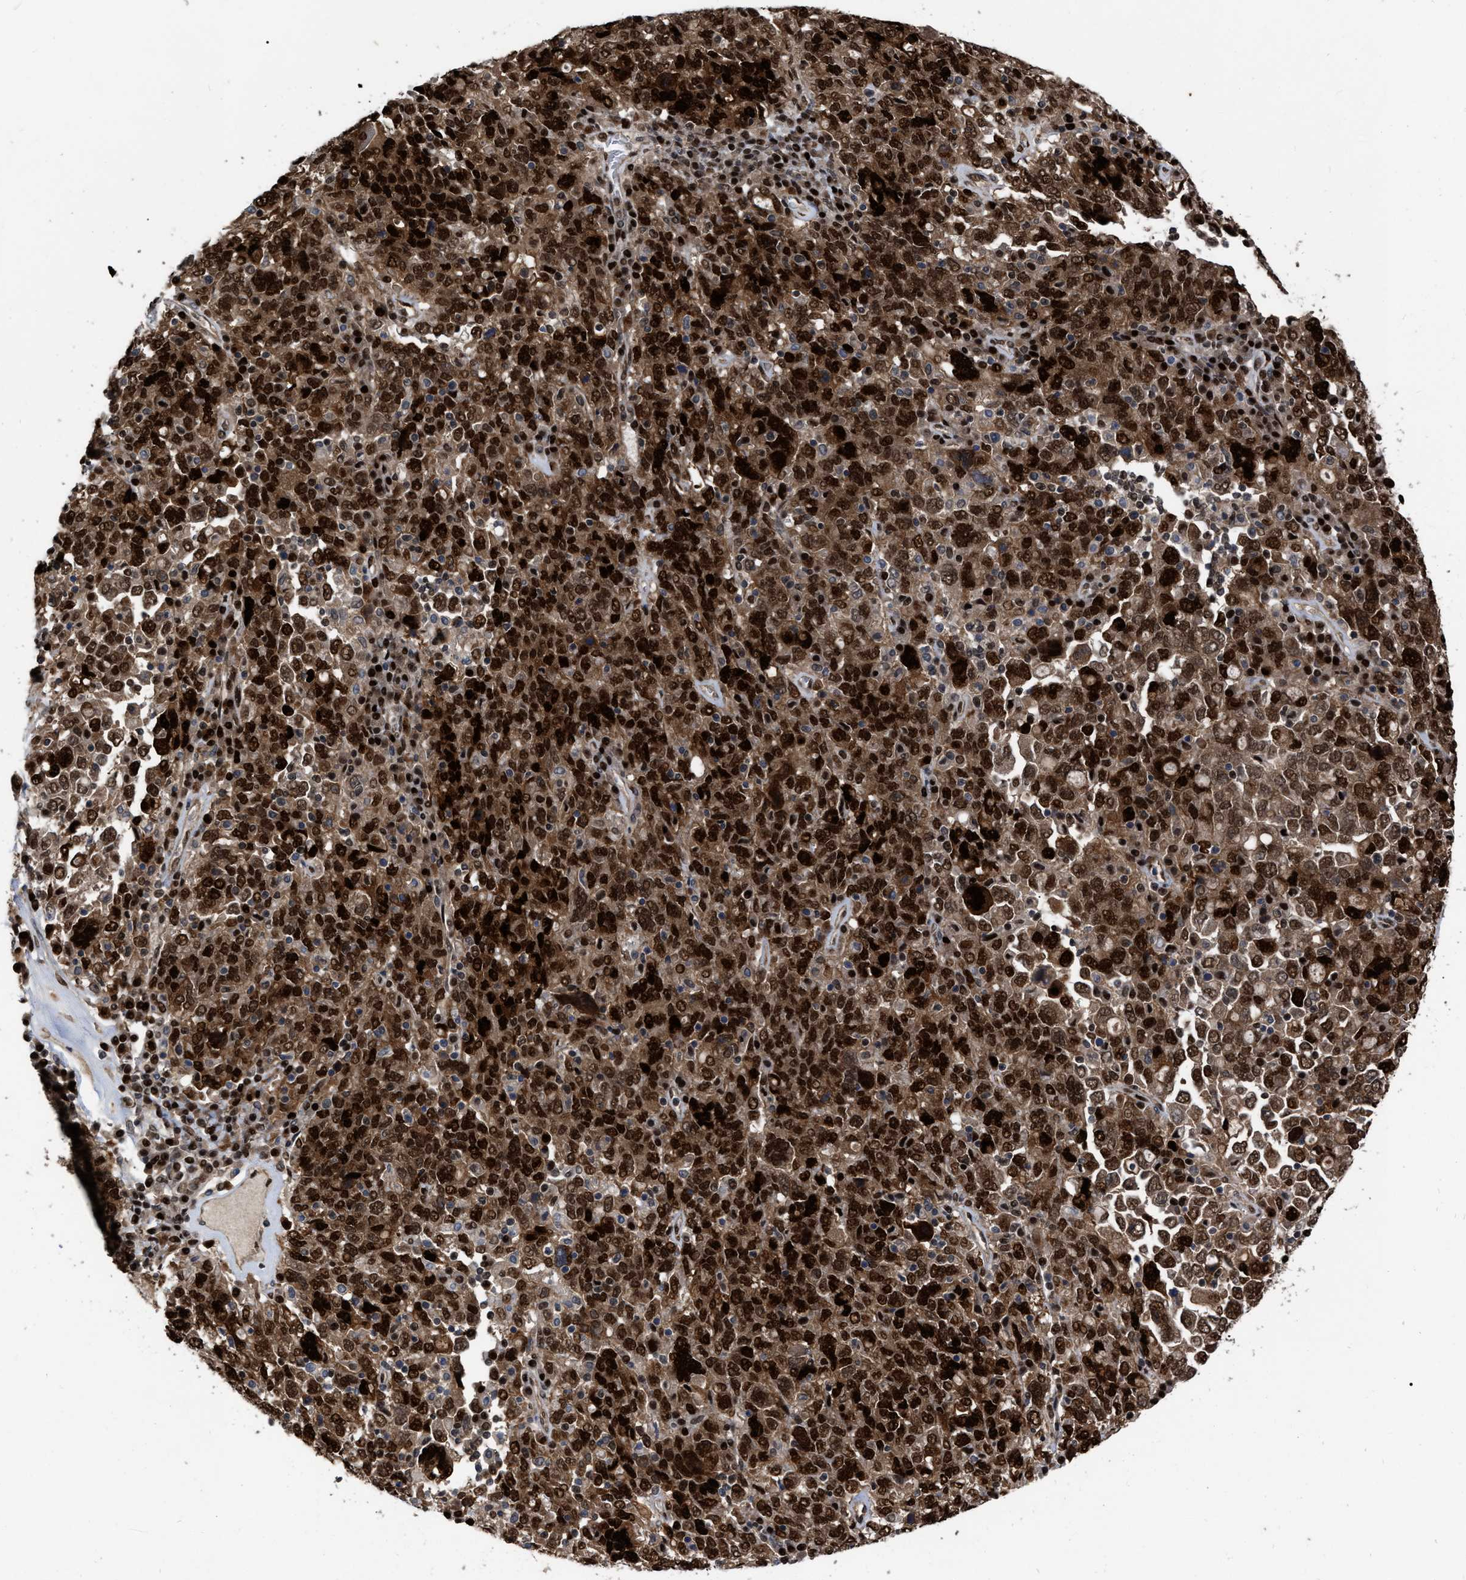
{"staining": {"intensity": "strong", "quantity": ">75%", "location": "cytoplasmic/membranous,nuclear"}, "tissue": "ovarian cancer", "cell_type": "Tumor cells", "image_type": "cancer", "snomed": [{"axis": "morphology", "description": "Carcinoma, endometroid"}, {"axis": "topography", "description": "Ovary"}], "caption": "Immunohistochemistry image of ovarian cancer (endometroid carcinoma) stained for a protein (brown), which exhibits high levels of strong cytoplasmic/membranous and nuclear positivity in about >75% of tumor cells.", "gene": "MDM4", "patient": {"sex": "female", "age": 62}}